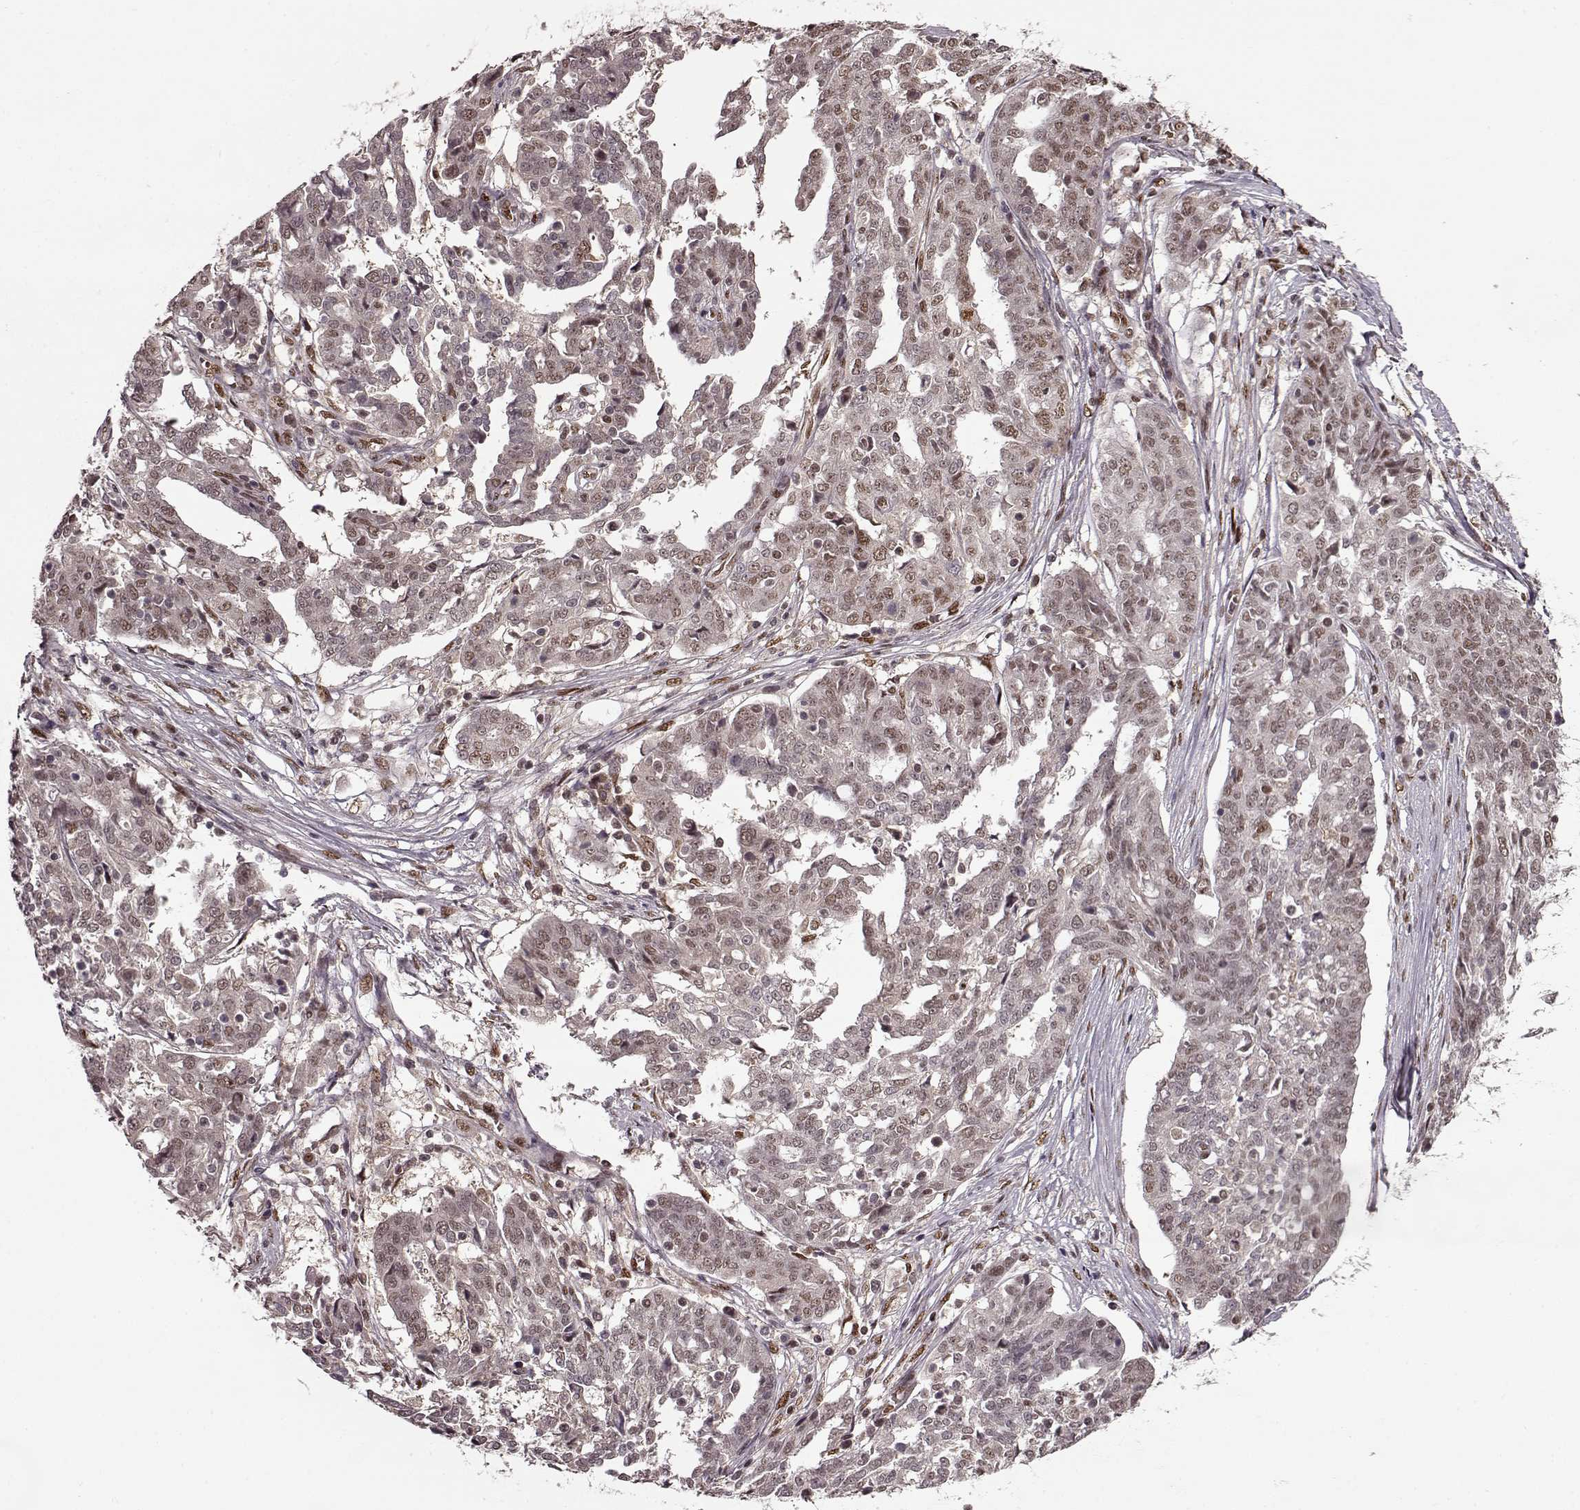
{"staining": {"intensity": "weak", "quantity": ">75%", "location": "nuclear"}, "tissue": "ovarian cancer", "cell_type": "Tumor cells", "image_type": "cancer", "snomed": [{"axis": "morphology", "description": "Cystadenocarcinoma, serous, NOS"}, {"axis": "topography", "description": "Ovary"}], "caption": "The immunohistochemical stain shows weak nuclear staining in tumor cells of serous cystadenocarcinoma (ovarian) tissue.", "gene": "FTO", "patient": {"sex": "female", "age": 67}}